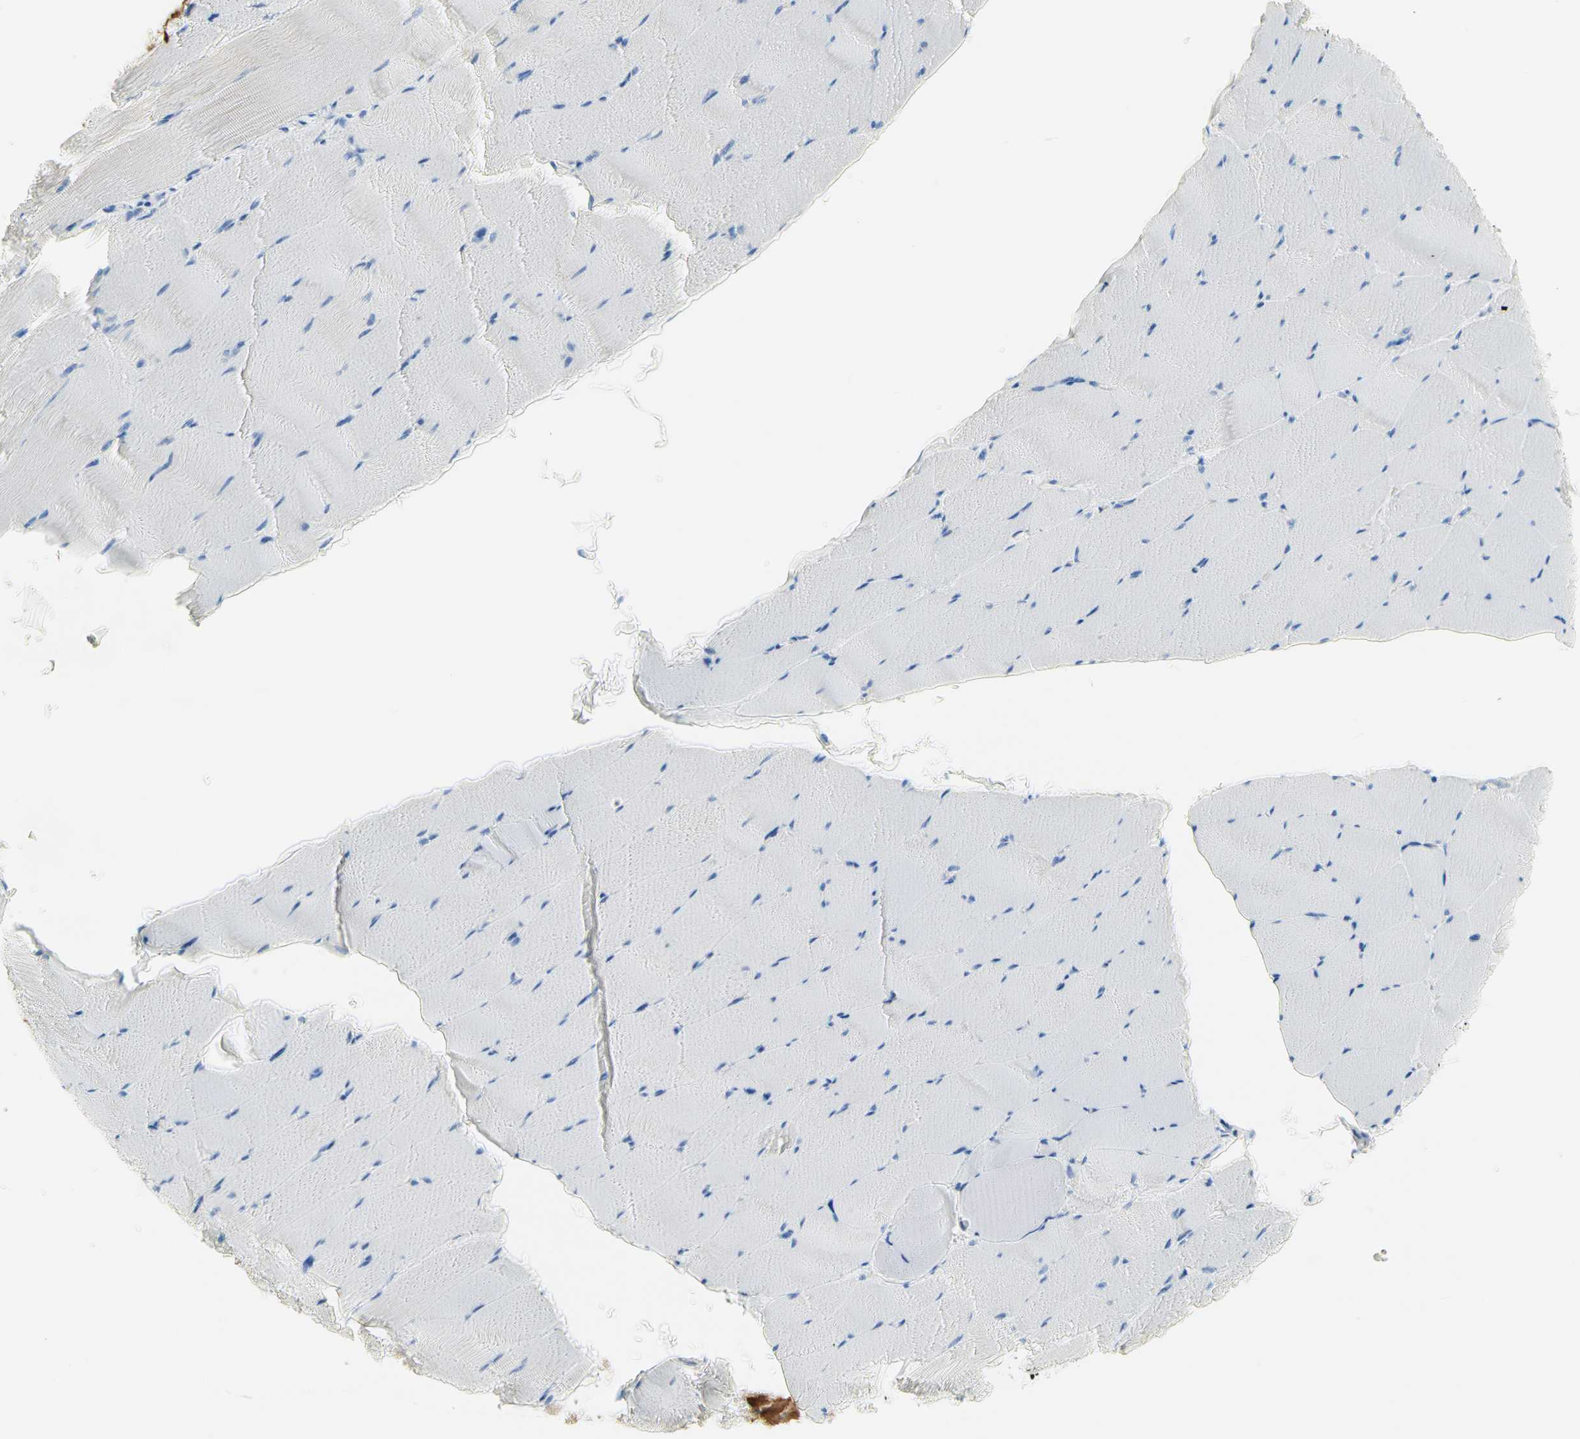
{"staining": {"intensity": "weak", "quantity": "<25%", "location": "cytoplasmic/membranous"}, "tissue": "skeletal muscle", "cell_type": "Myocytes", "image_type": "normal", "snomed": [{"axis": "morphology", "description": "Normal tissue, NOS"}, {"axis": "topography", "description": "Skeletal muscle"}], "caption": "This is an IHC photomicrograph of benign human skeletal muscle. There is no expression in myocytes.", "gene": "NECTIN4", "patient": {"sex": "male", "age": 62}}